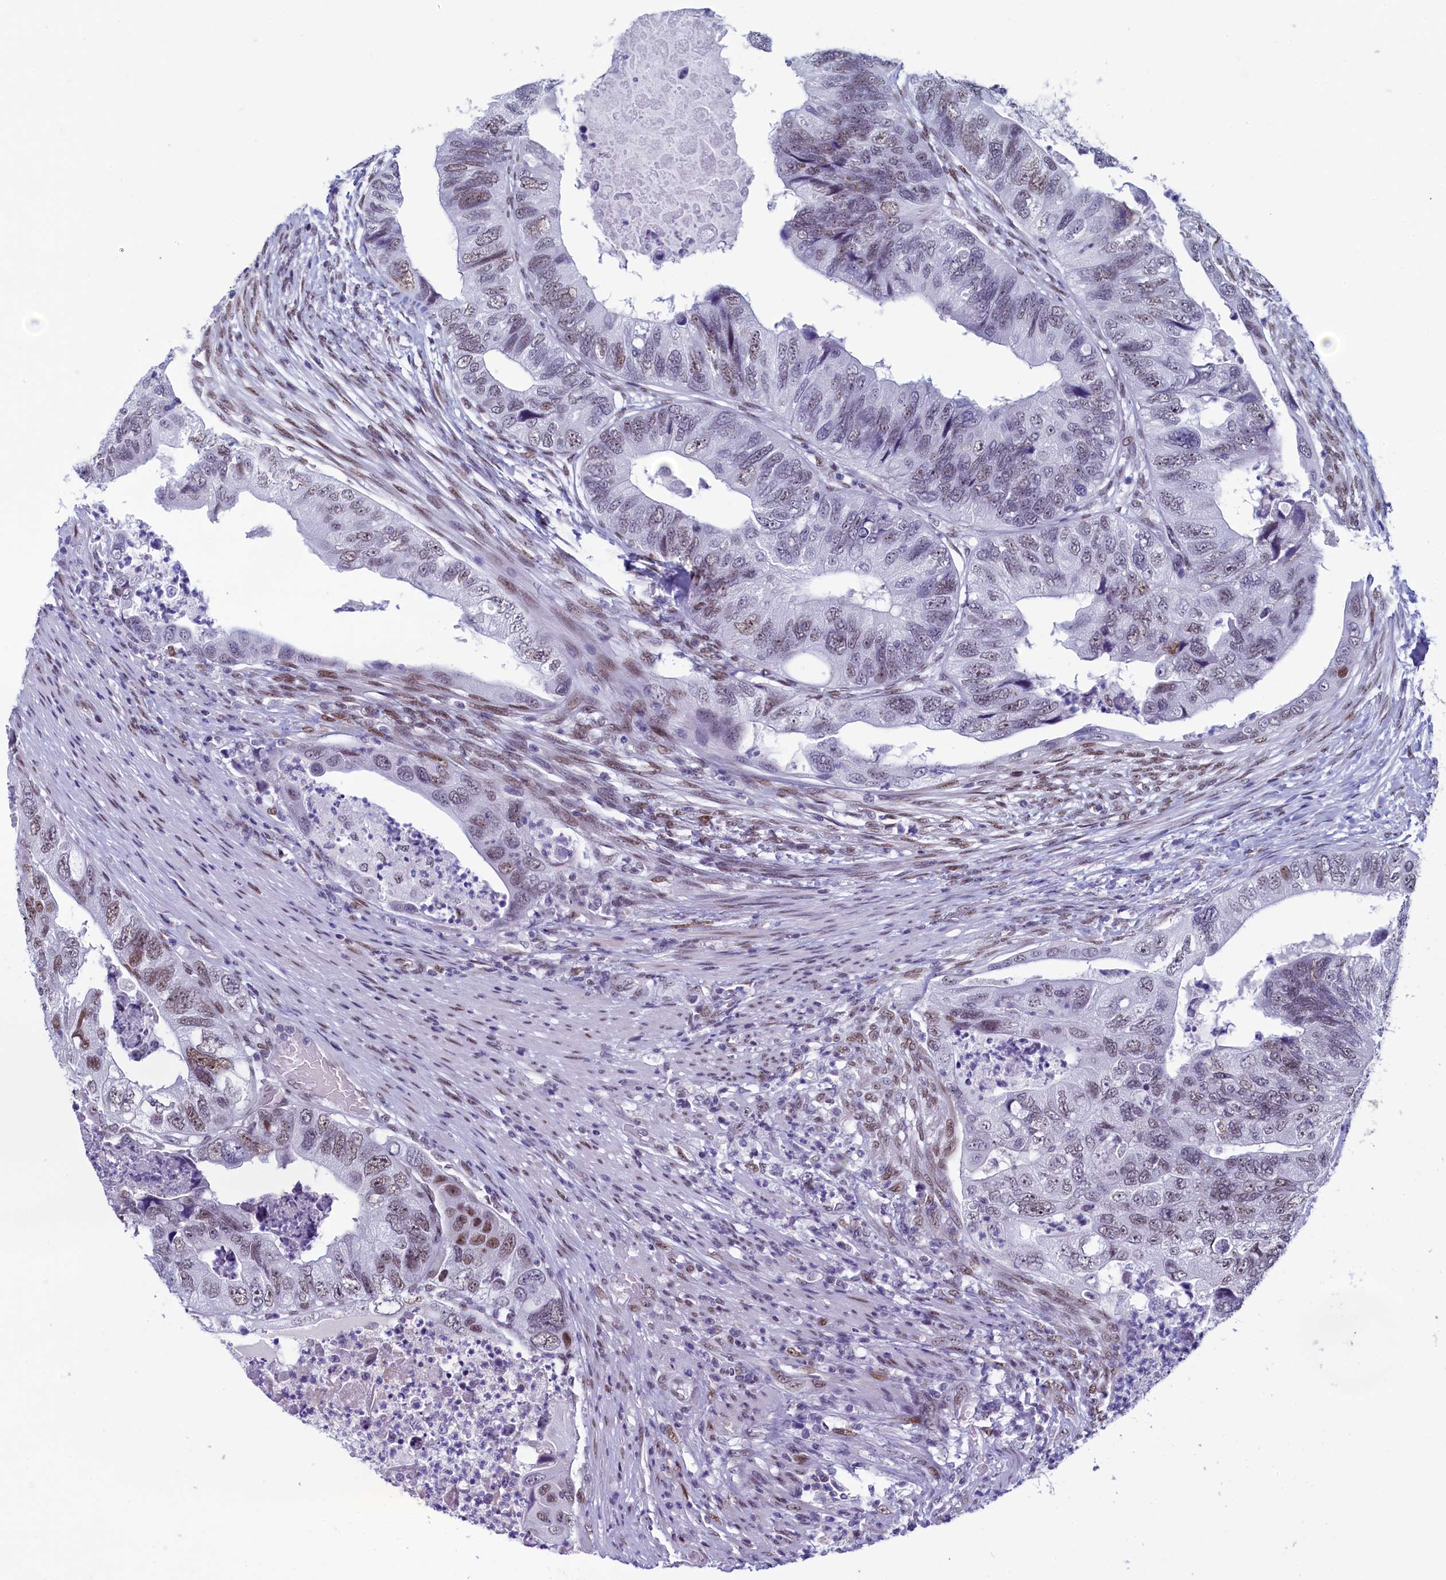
{"staining": {"intensity": "moderate", "quantity": "25%-75%", "location": "nuclear"}, "tissue": "colorectal cancer", "cell_type": "Tumor cells", "image_type": "cancer", "snomed": [{"axis": "morphology", "description": "Adenocarcinoma, NOS"}, {"axis": "topography", "description": "Rectum"}], "caption": "Immunohistochemical staining of colorectal cancer reveals medium levels of moderate nuclear expression in approximately 25%-75% of tumor cells.", "gene": "SUGP2", "patient": {"sex": "male", "age": 63}}